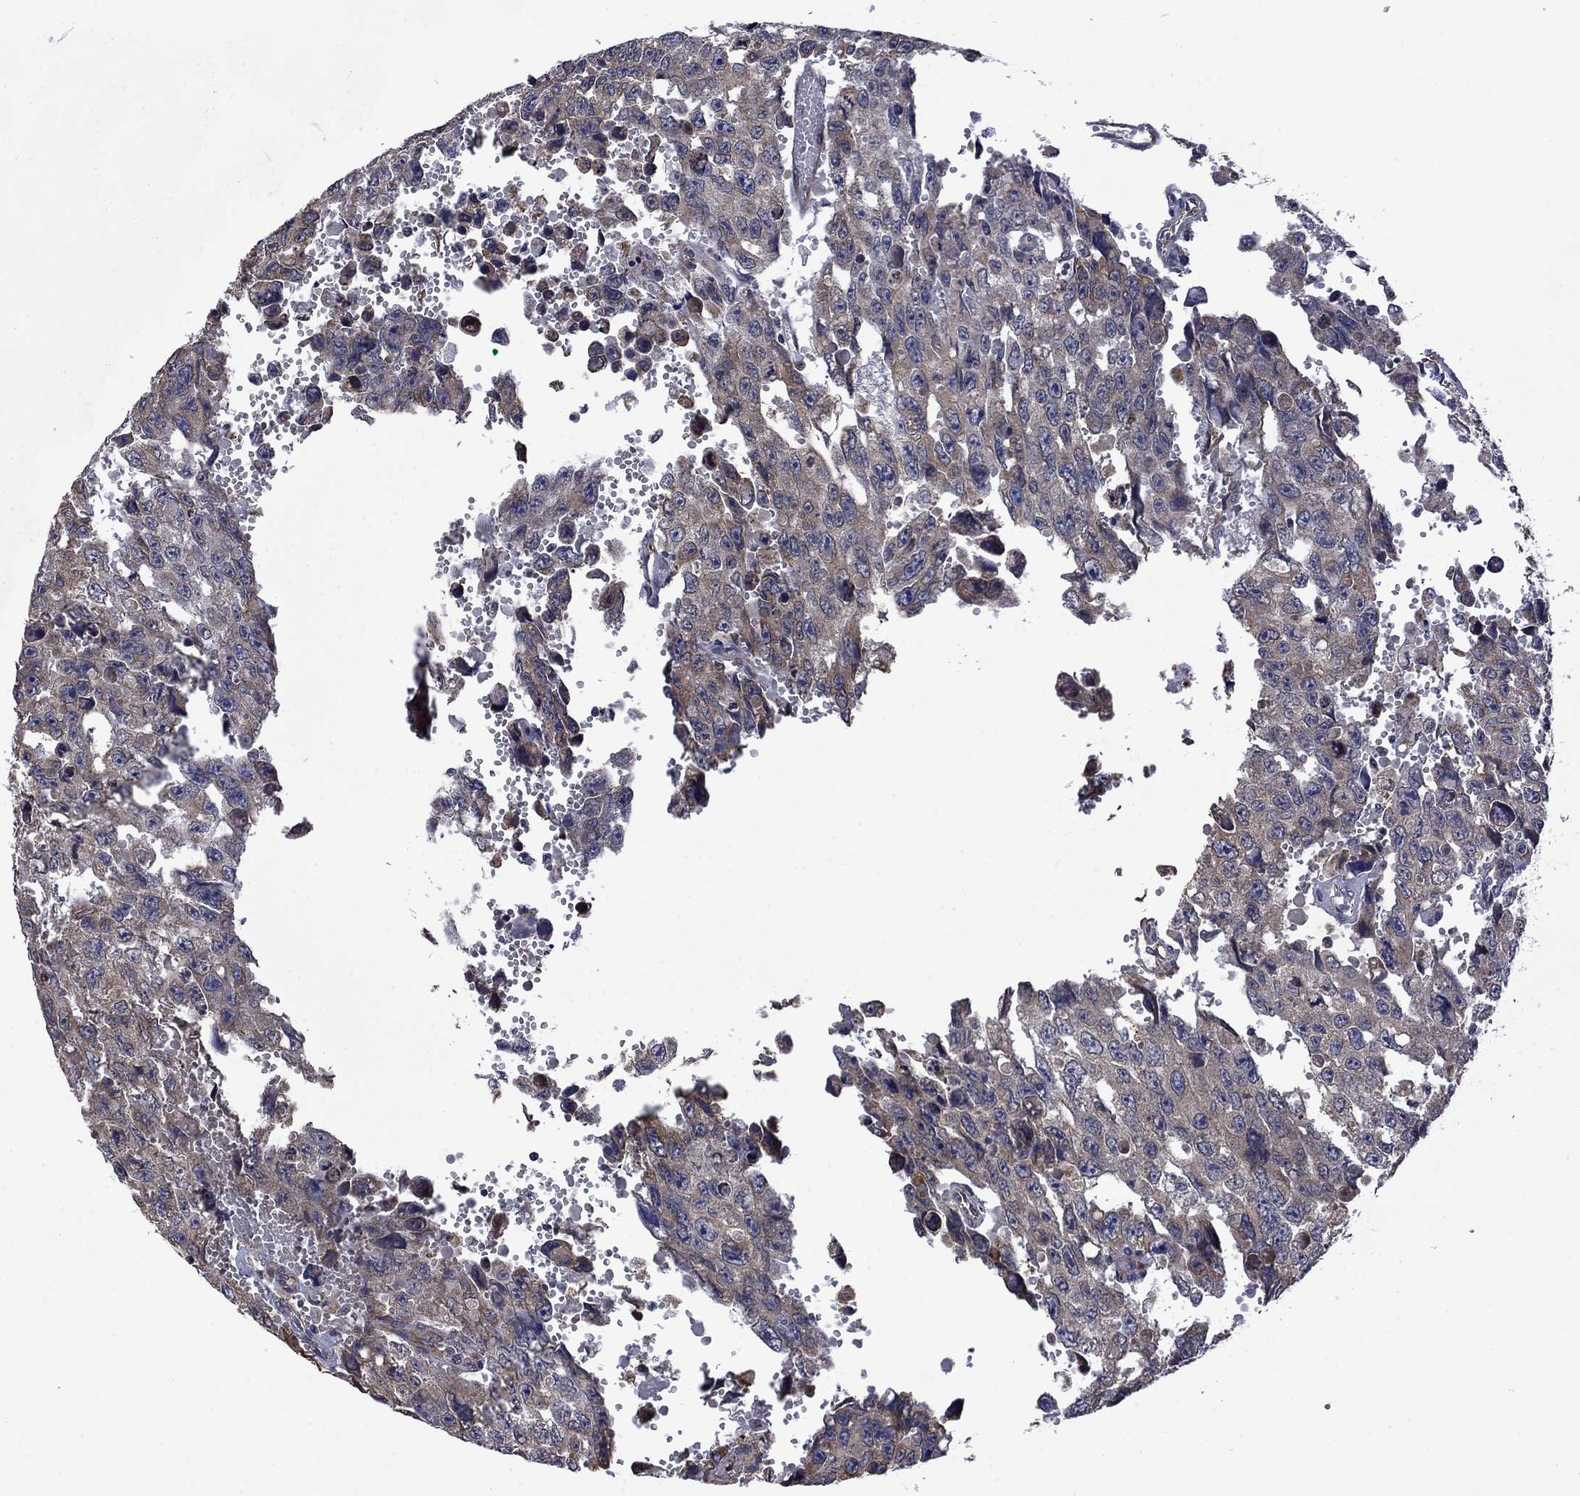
{"staining": {"intensity": "weak", "quantity": "<25%", "location": "cytoplasmic/membranous"}, "tissue": "testis cancer", "cell_type": "Tumor cells", "image_type": "cancer", "snomed": [{"axis": "morphology", "description": "Seminoma, NOS"}, {"axis": "topography", "description": "Testis"}], "caption": "Immunohistochemistry (IHC) of human seminoma (testis) reveals no expression in tumor cells.", "gene": "FURIN", "patient": {"sex": "male", "age": 26}}